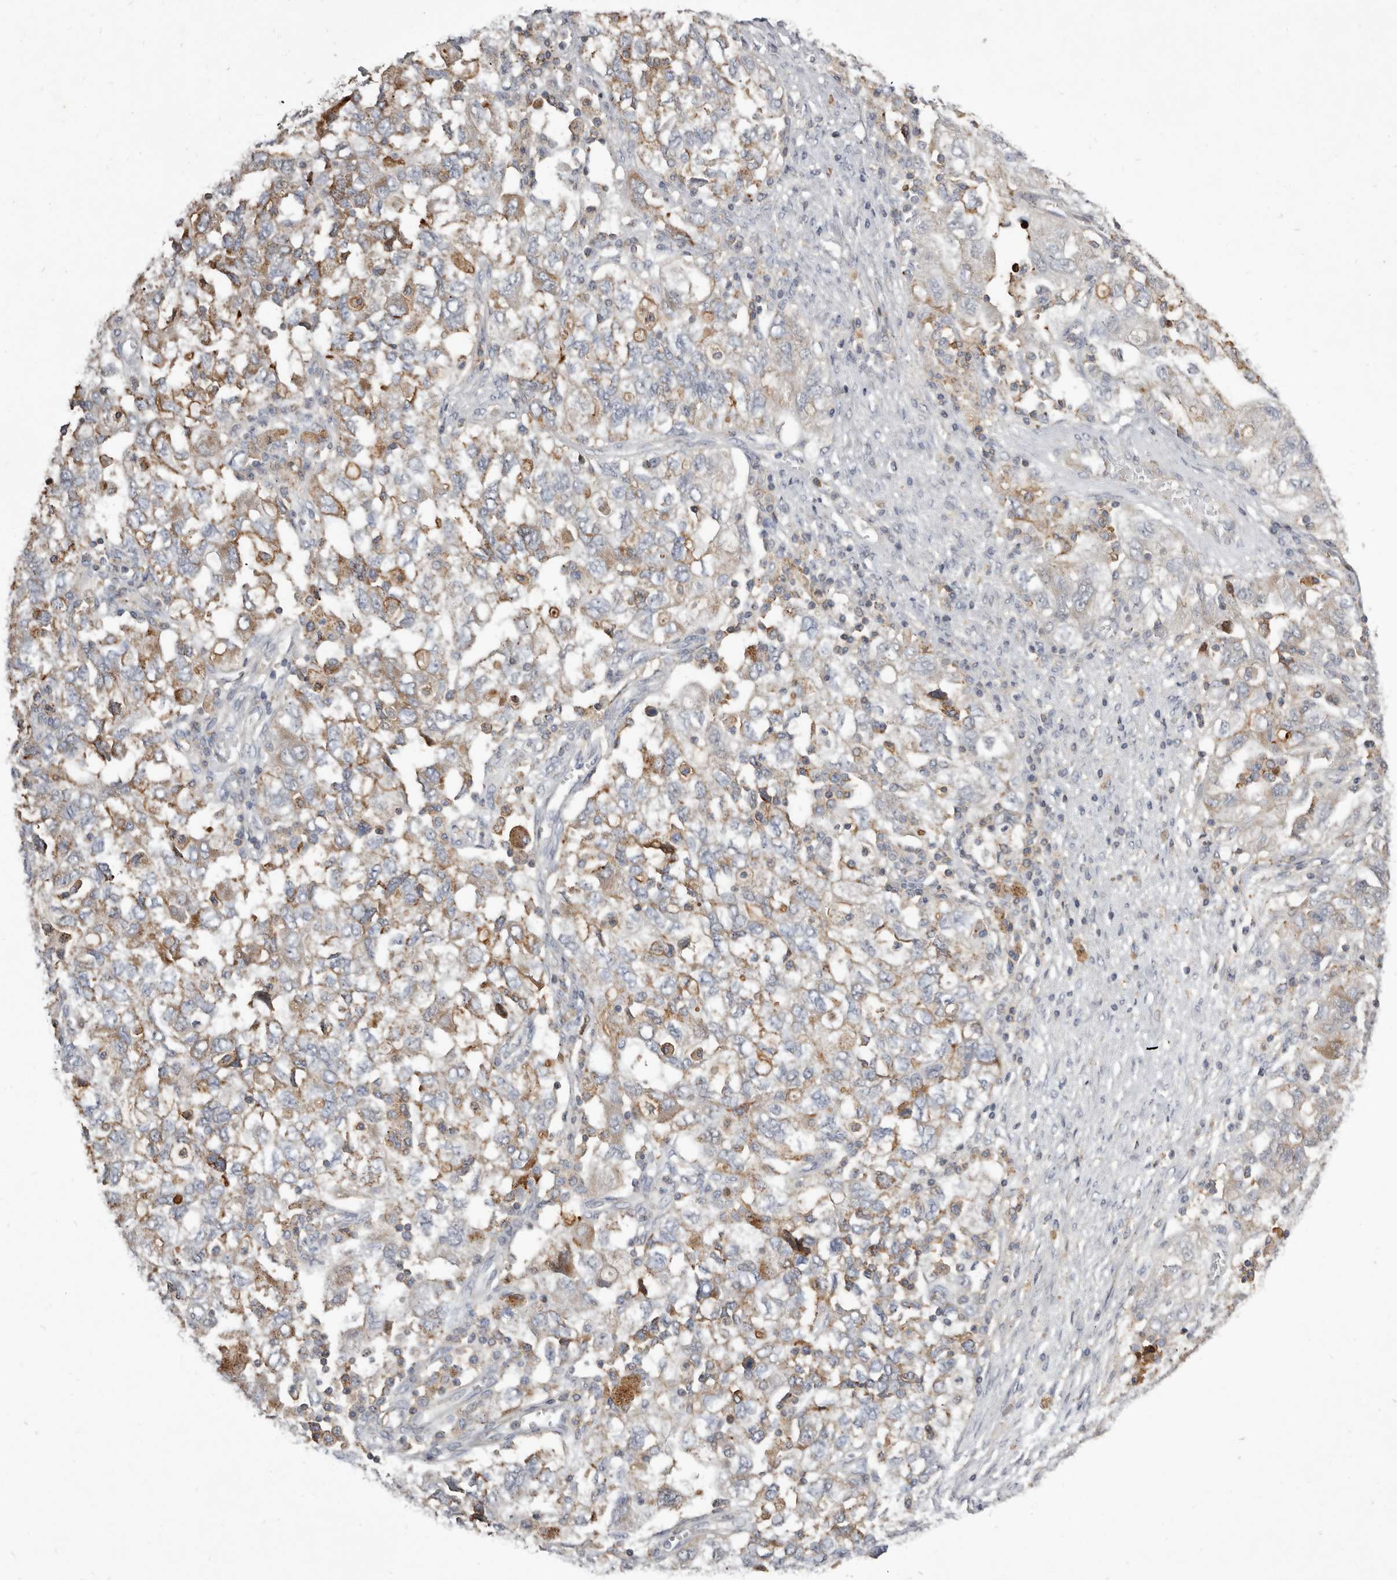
{"staining": {"intensity": "weak", "quantity": "25%-75%", "location": "cytoplasmic/membranous"}, "tissue": "ovarian cancer", "cell_type": "Tumor cells", "image_type": "cancer", "snomed": [{"axis": "morphology", "description": "Carcinoma, NOS"}, {"axis": "morphology", "description": "Cystadenocarcinoma, serous, NOS"}, {"axis": "topography", "description": "Ovary"}], "caption": "Ovarian carcinoma stained for a protein reveals weak cytoplasmic/membranous positivity in tumor cells. (Stains: DAB in brown, nuclei in blue, Microscopy: brightfield microscopy at high magnification).", "gene": "KIF26B", "patient": {"sex": "female", "age": 69}}